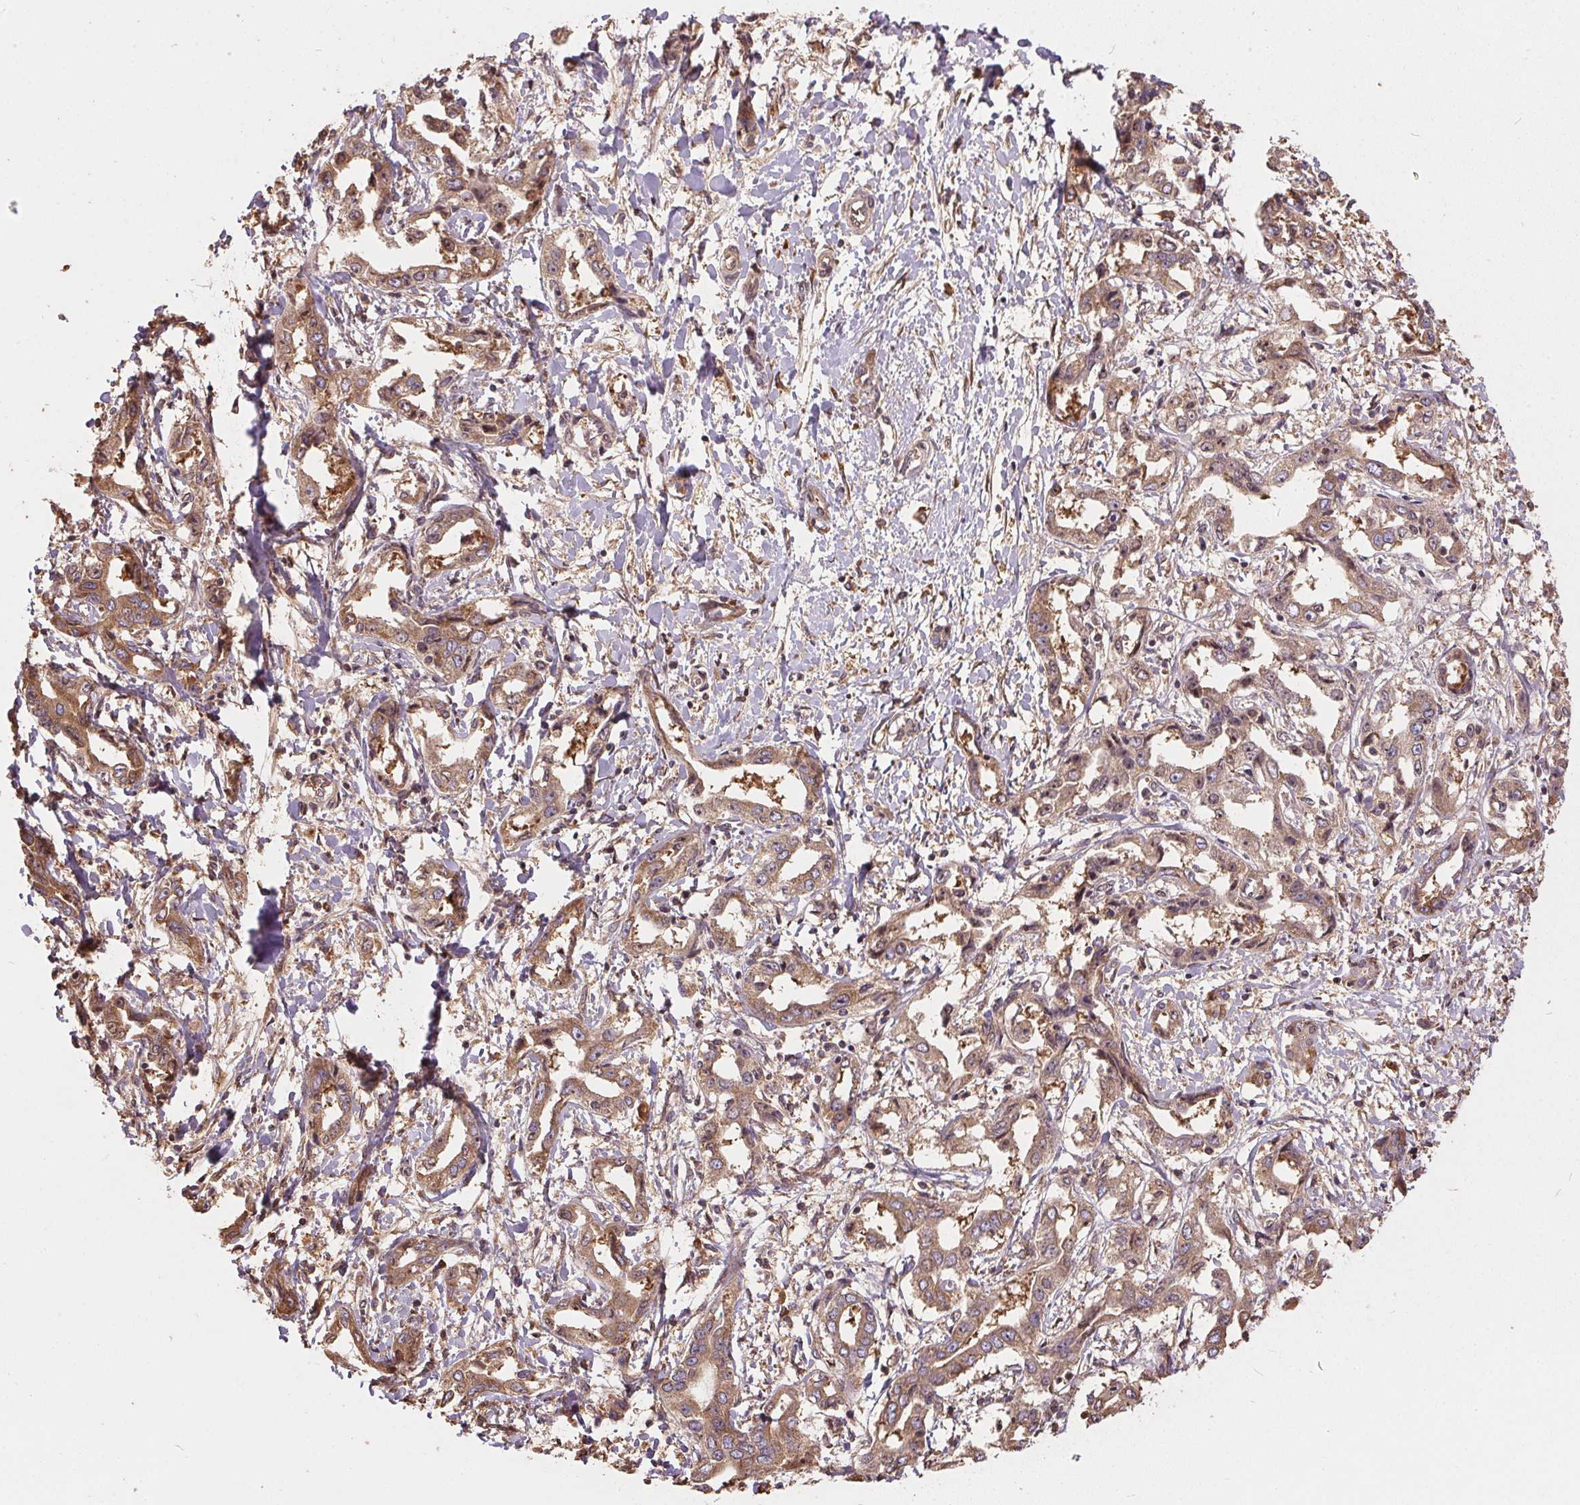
{"staining": {"intensity": "moderate", "quantity": ">75%", "location": "cytoplasmic/membranous"}, "tissue": "liver cancer", "cell_type": "Tumor cells", "image_type": "cancer", "snomed": [{"axis": "morphology", "description": "Cholangiocarcinoma"}, {"axis": "topography", "description": "Liver"}], "caption": "A high-resolution photomicrograph shows immunohistochemistry staining of liver cancer, which displays moderate cytoplasmic/membranous positivity in about >75% of tumor cells.", "gene": "EIF2S1", "patient": {"sex": "male", "age": 59}}